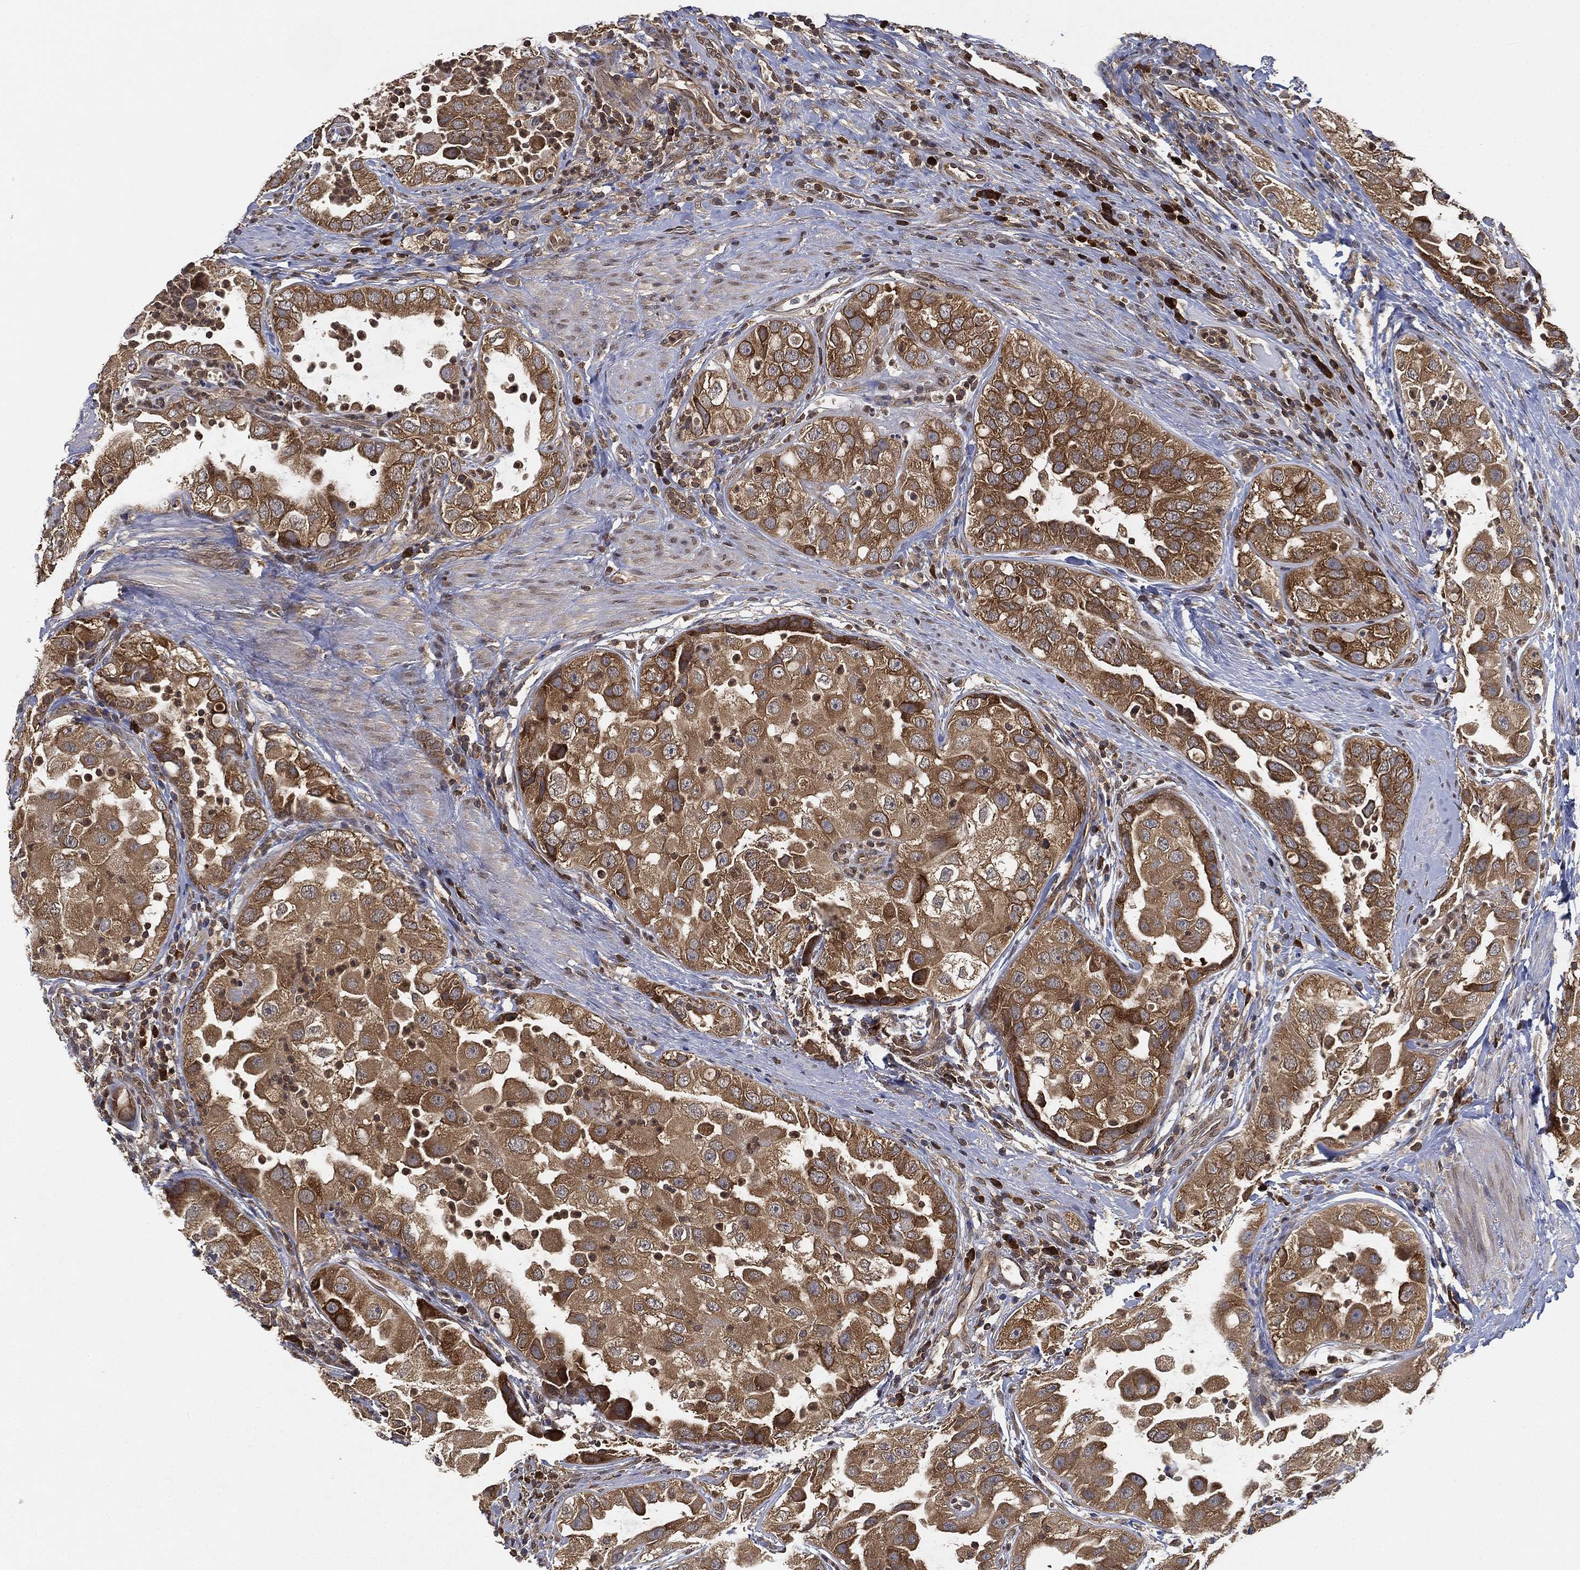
{"staining": {"intensity": "strong", "quantity": ">75%", "location": "cytoplasmic/membranous"}, "tissue": "urothelial cancer", "cell_type": "Tumor cells", "image_type": "cancer", "snomed": [{"axis": "morphology", "description": "Urothelial carcinoma, High grade"}, {"axis": "topography", "description": "Urinary bladder"}], "caption": "High-grade urothelial carcinoma stained with IHC displays strong cytoplasmic/membranous expression in approximately >75% of tumor cells. The staining was performed using DAB, with brown indicating positive protein expression. Nuclei are stained blue with hematoxylin.", "gene": "UBA5", "patient": {"sex": "female", "age": 41}}